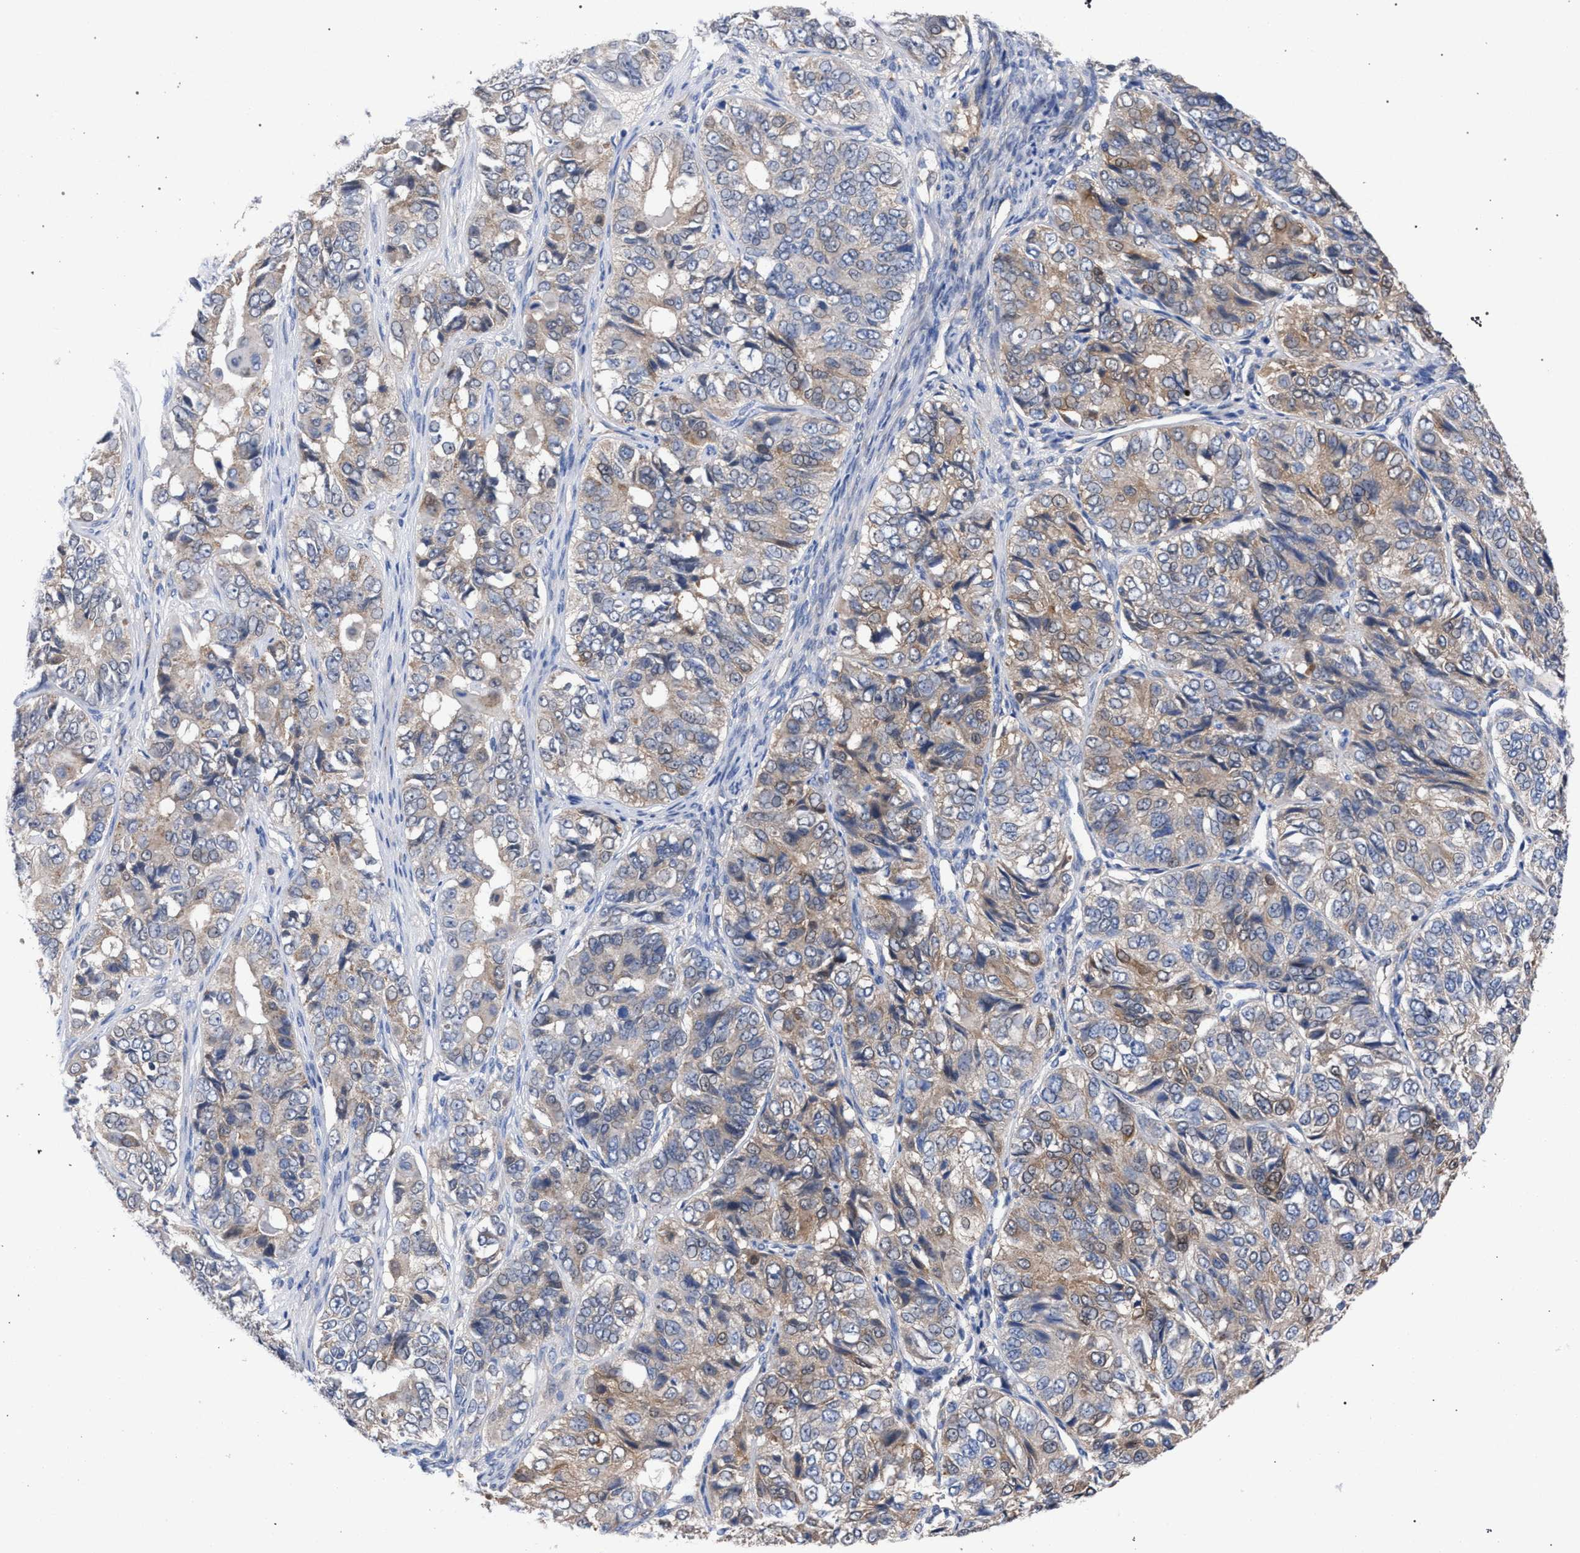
{"staining": {"intensity": "weak", "quantity": ">75%", "location": "cytoplasmic/membranous"}, "tissue": "ovarian cancer", "cell_type": "Tumor cells", "image_type": "cancer", "snomed": [{"axis": "morphology", "description": "Carcinoma, endometroid"}, {"axis": "topography", "description": "Ovary"}], "caption": "A photomicrograph of ovarian cancer (endometroid carcinoma) stained for a protein exhibits weak cytoplasmic/membranous brown staining in tumor cells. The staining was performed using DAB, with brown indicating positive protein expression. Nuclei are stained blue with hematoxylin.", "gene": "GMPR", "patient": {"sex": "female", "age": 51}}